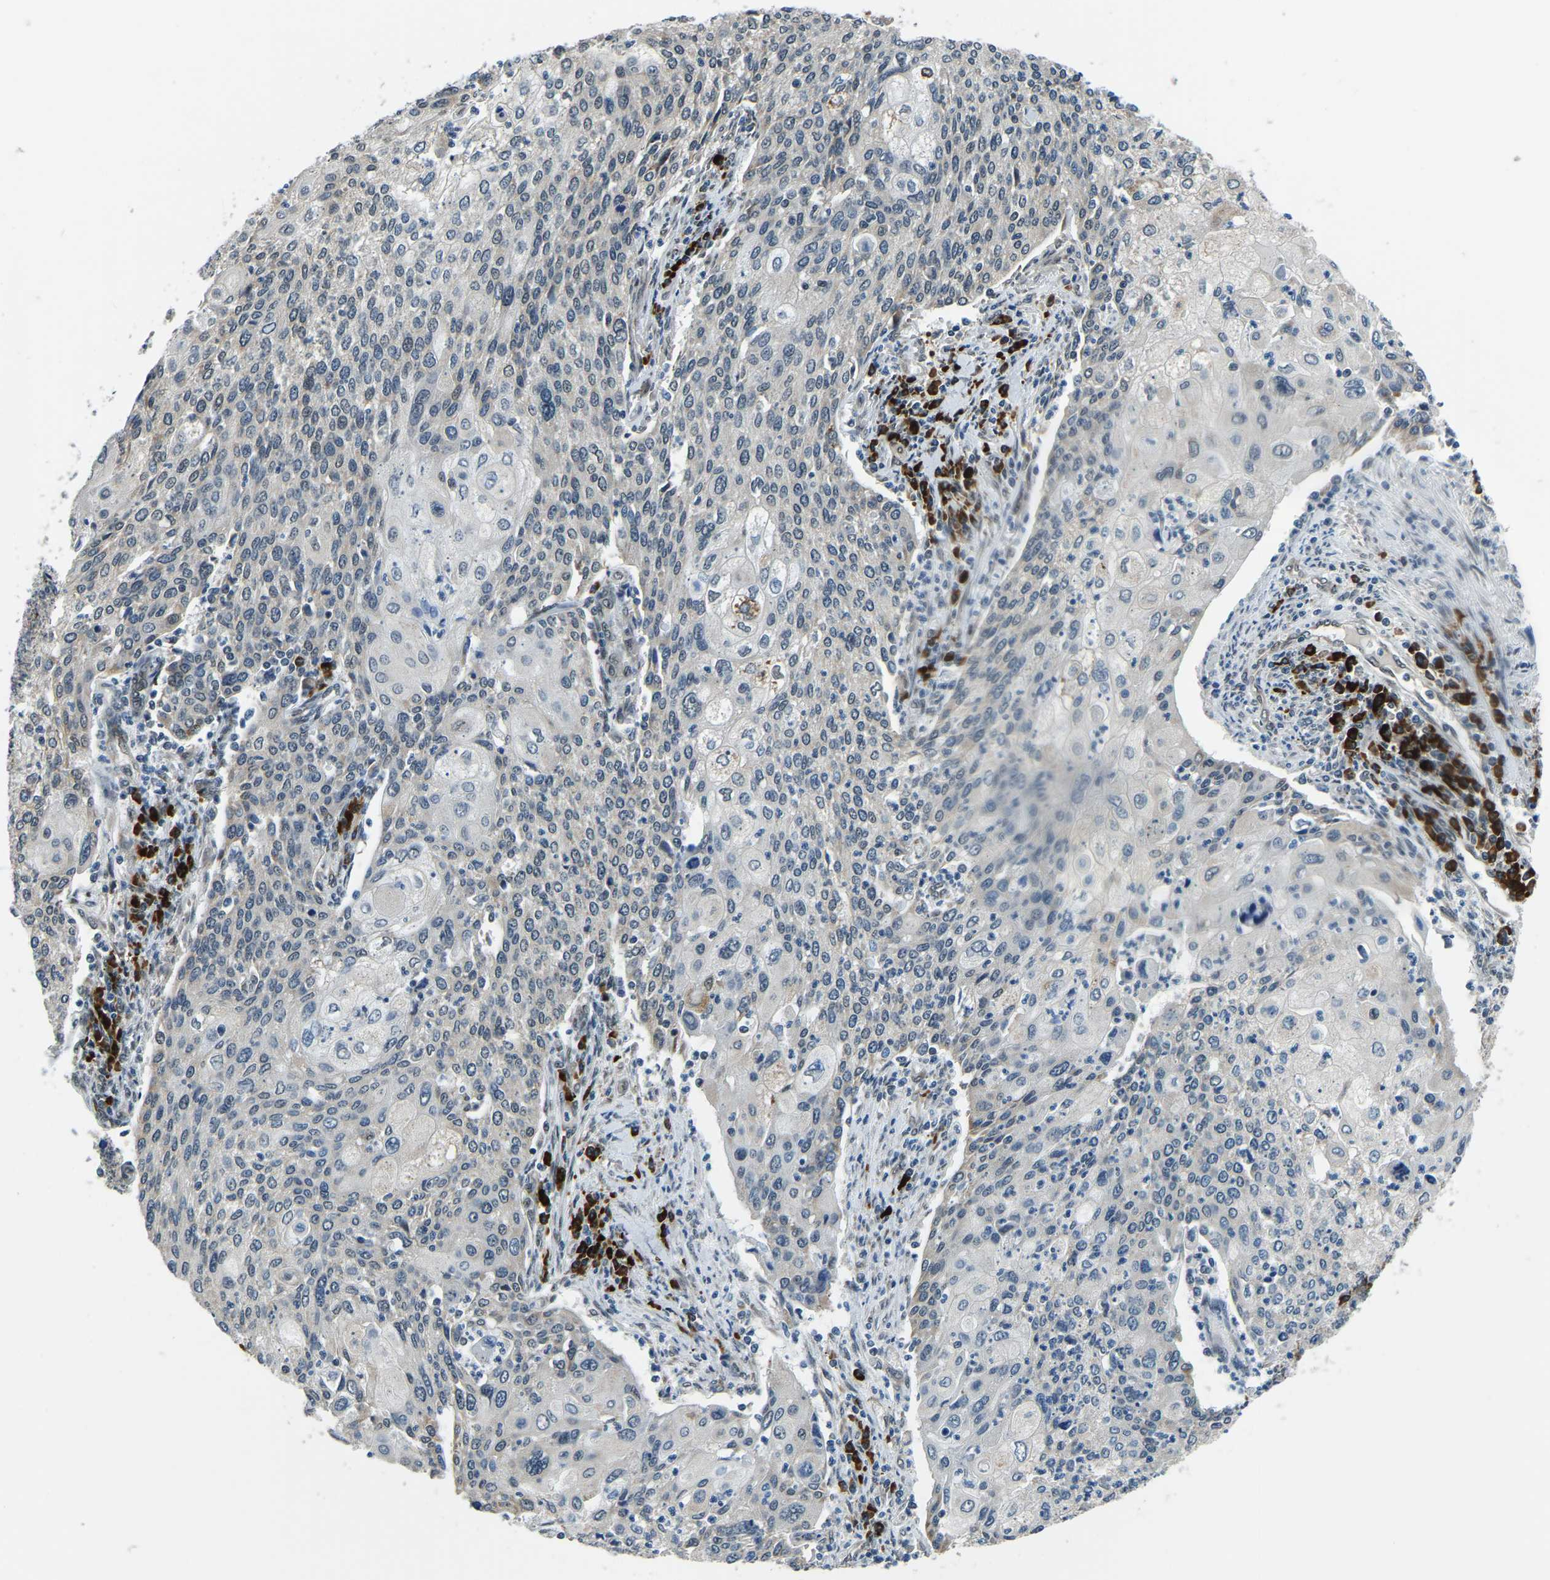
{"staining": {"intensity": "negative", "quantity": "none", "location": "none"}, "tissue": "cervical cancer", "cell_type": "Tumor cells", "image_type": "cancer", "snomed": [{"axis": "morphology", "description": "Squamous cell carcinoma, NOS"}, {"axis": "topography", "description": "Cervix"}], "caption": "The histopathology image shows no significant expression in tumor cells of squamous cell carcinoma (cervical).", "gene": "ING2", "patient": {"sex": "female", "age": 40}}